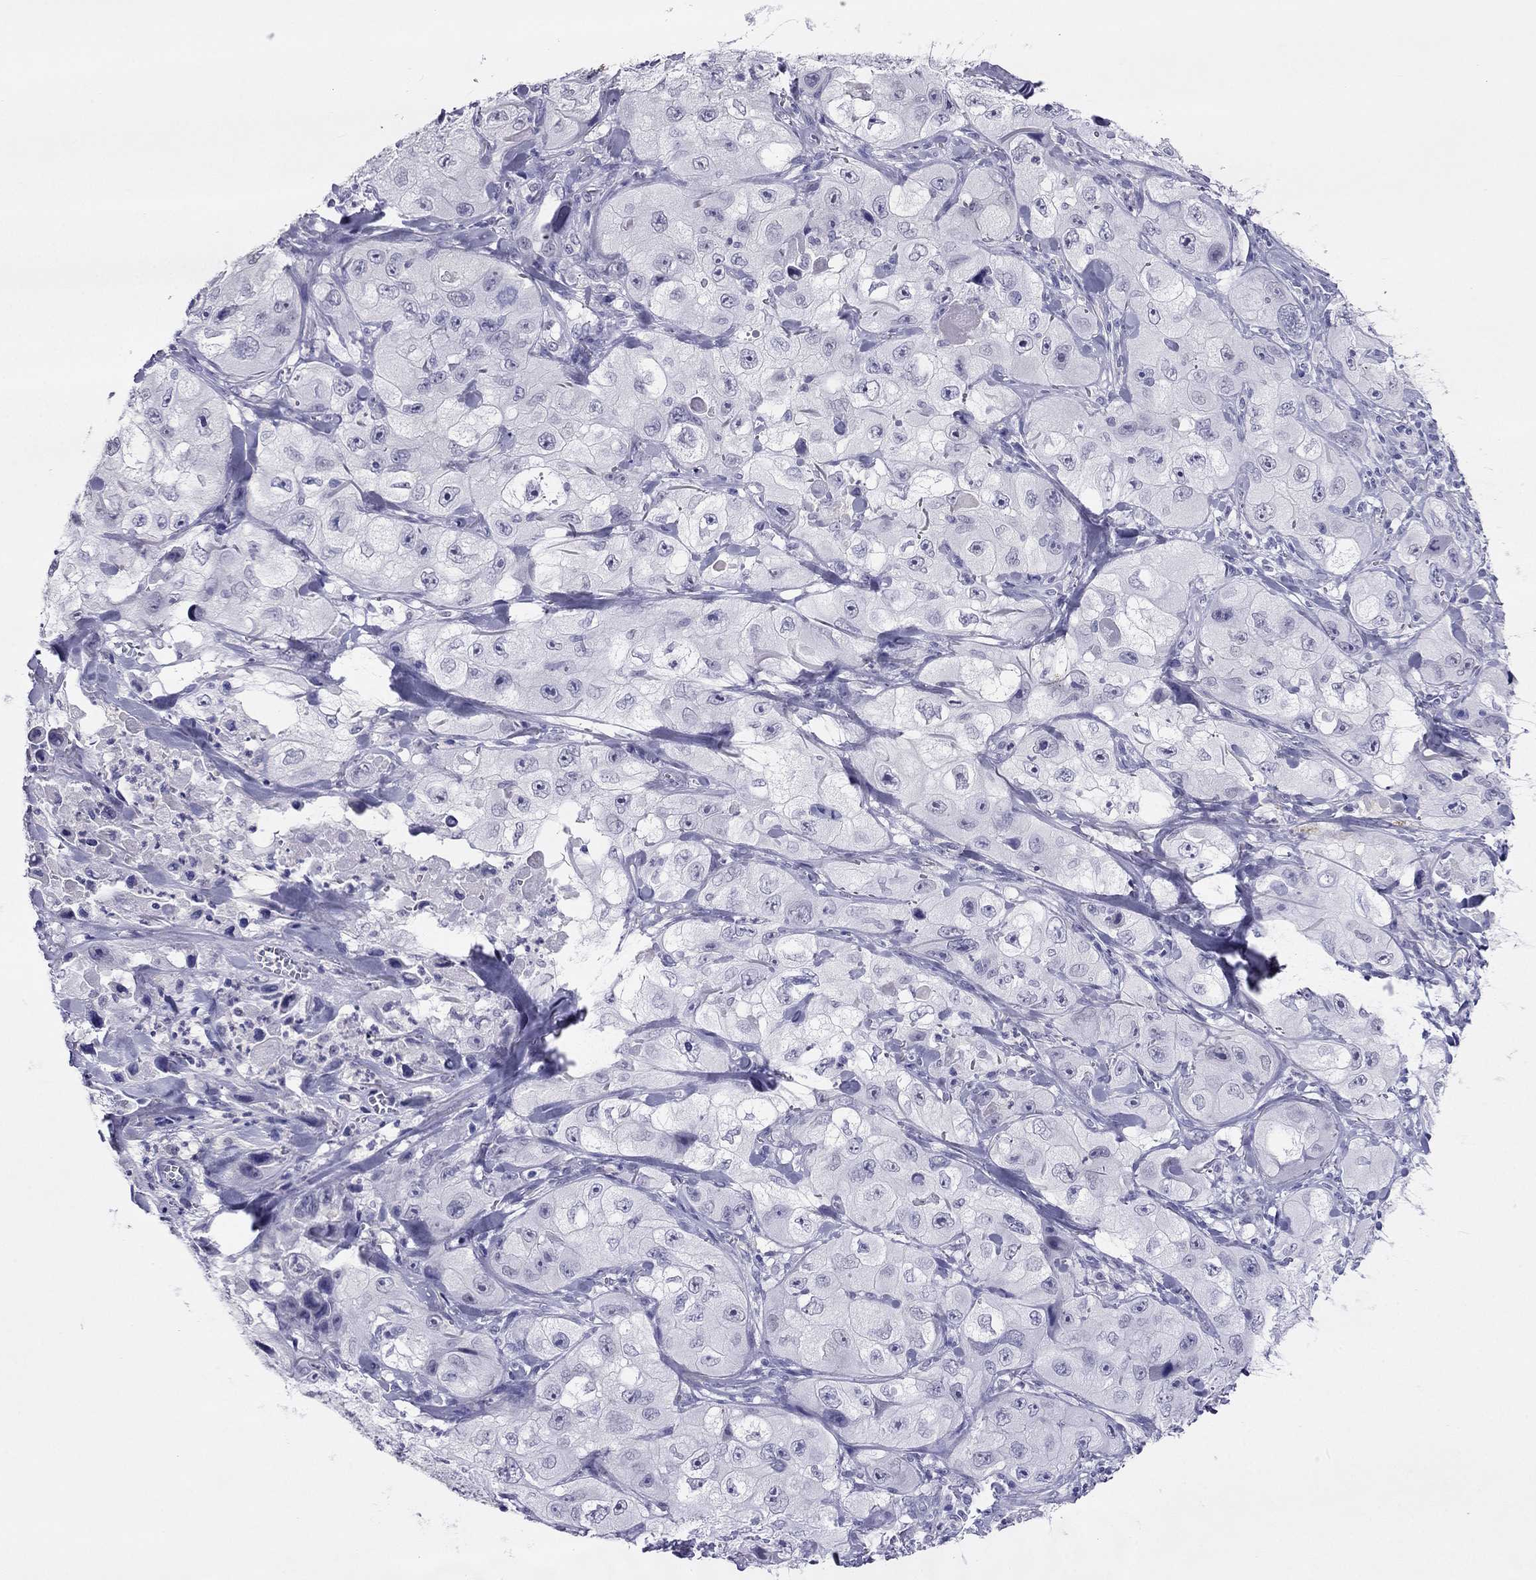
{"staining": {"intensity": "negative", "quantity": "none", "location": "none"}, "tissue": "skin cancer", "cell_type": "Tumor cells", "image_type": "cancer", "snomed": [{"axis": "morphology", "description": "Squamous cell carcinoma, NOS"}, {"axis": "topography", "description": "Skin"}, {"axis": "topography", "description": "Subcutis"}], "caption": "Micrograph shows no significant protein positivity in tumor cells of skin squamous cell carcinoma.", "gene": "CROCC2", "patient": {"sex": "male", "age": 73}}